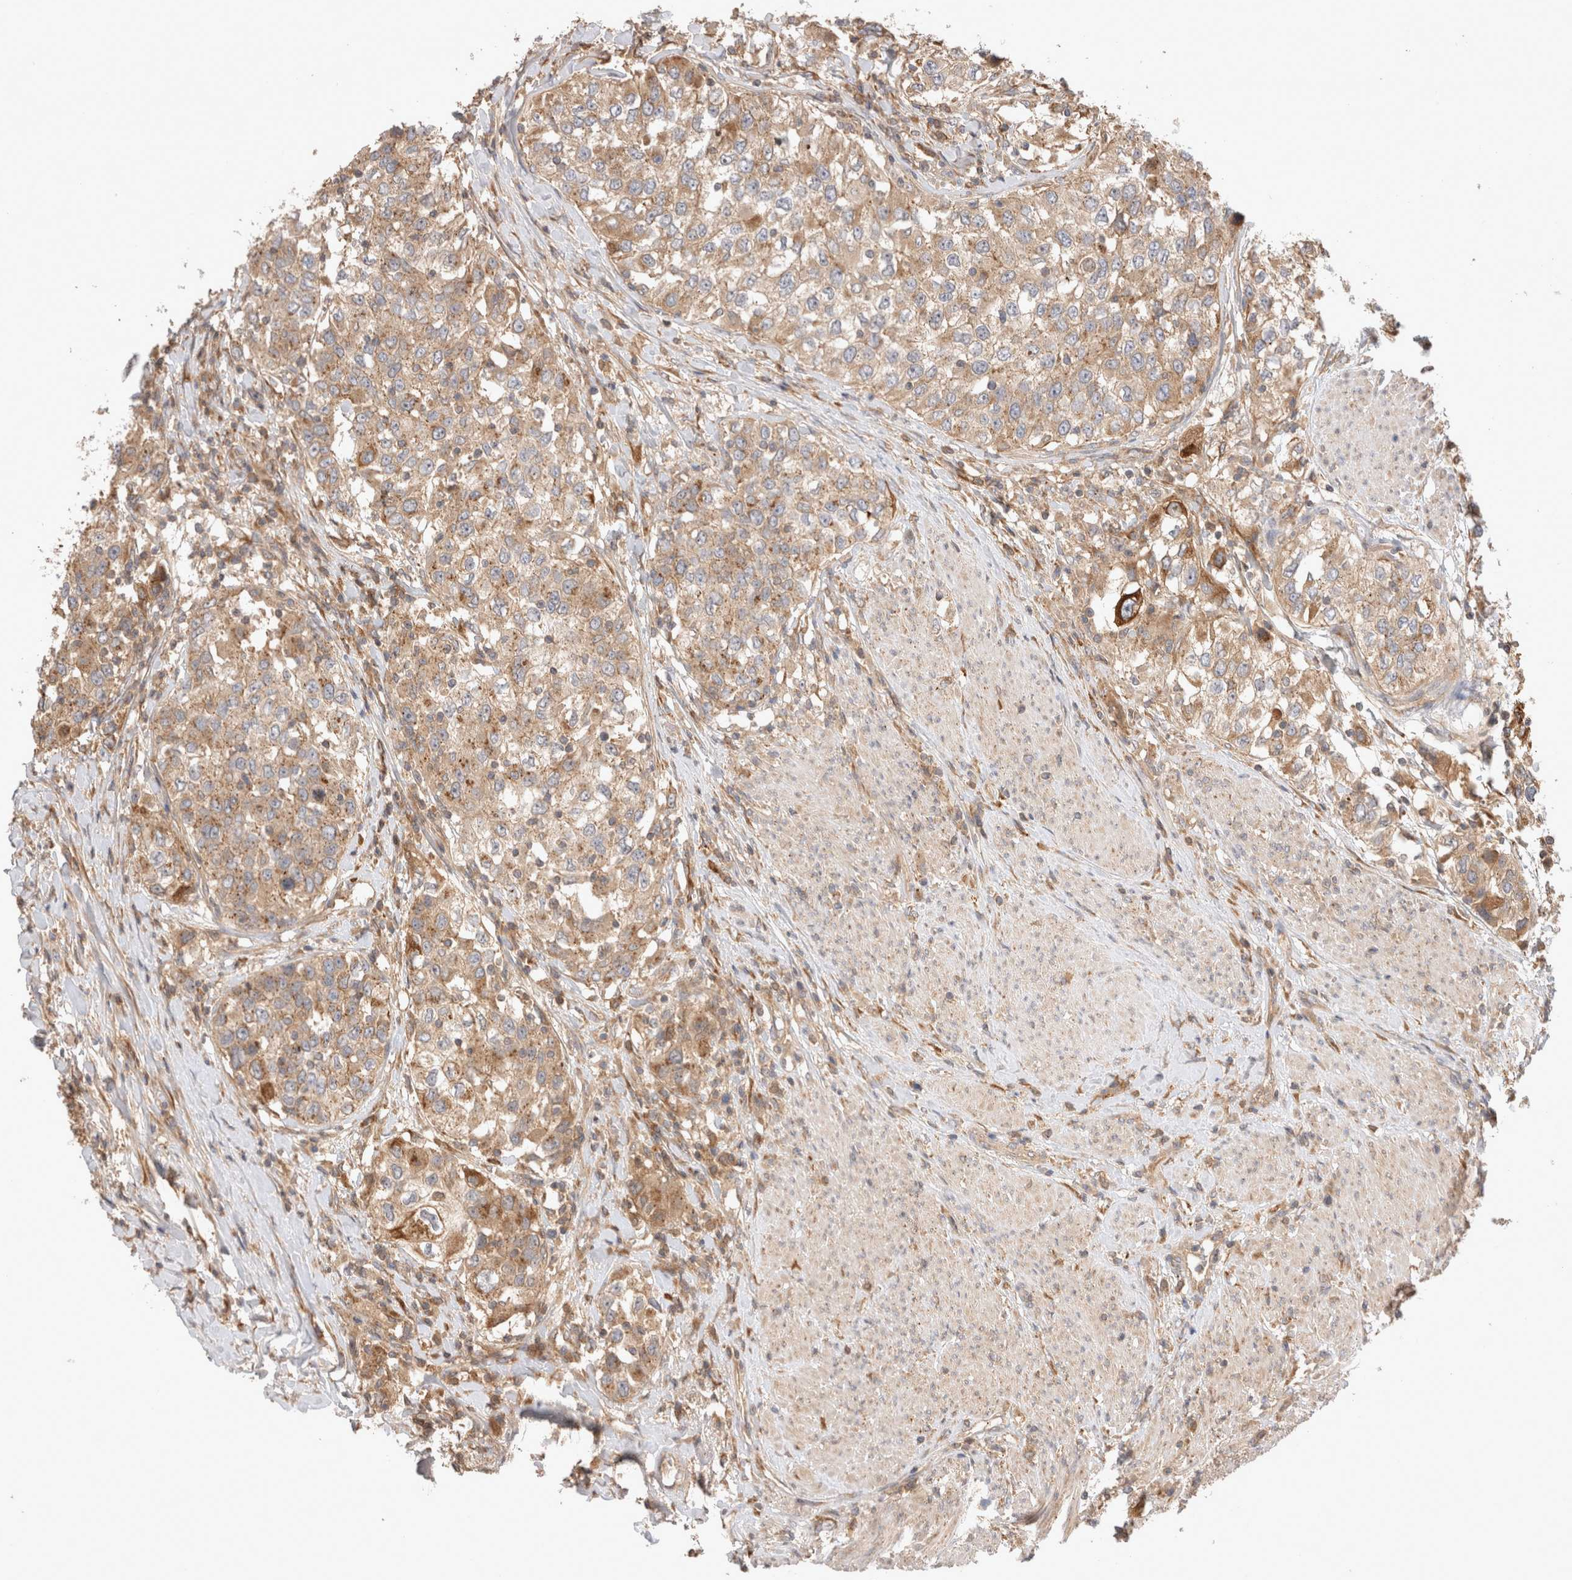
{"staining": {"intensity": "moderate", "quantity": ">75%", "location": "cytoplasmic/membranous"}, "tissue": "urothelial cancer", "cell_type": "Tumor cells", "image_type": "cancer", "snomed": [{"axis": "morphology", "description": "Urothelial carcinoma, High grade"}, {"axis": "topography", "description": "Urinary bladder"}], "caption": "Immunohistochemistry photomicrograph of human urothelial carcinoma (high-grade) stained for a protein (brown), which exhibits medium levels of moderate cytoplasmic/membranous staining in about >75% of tumor cells.", "gene": "VPS28", "patient": {"sex": "female", "age": 80}}